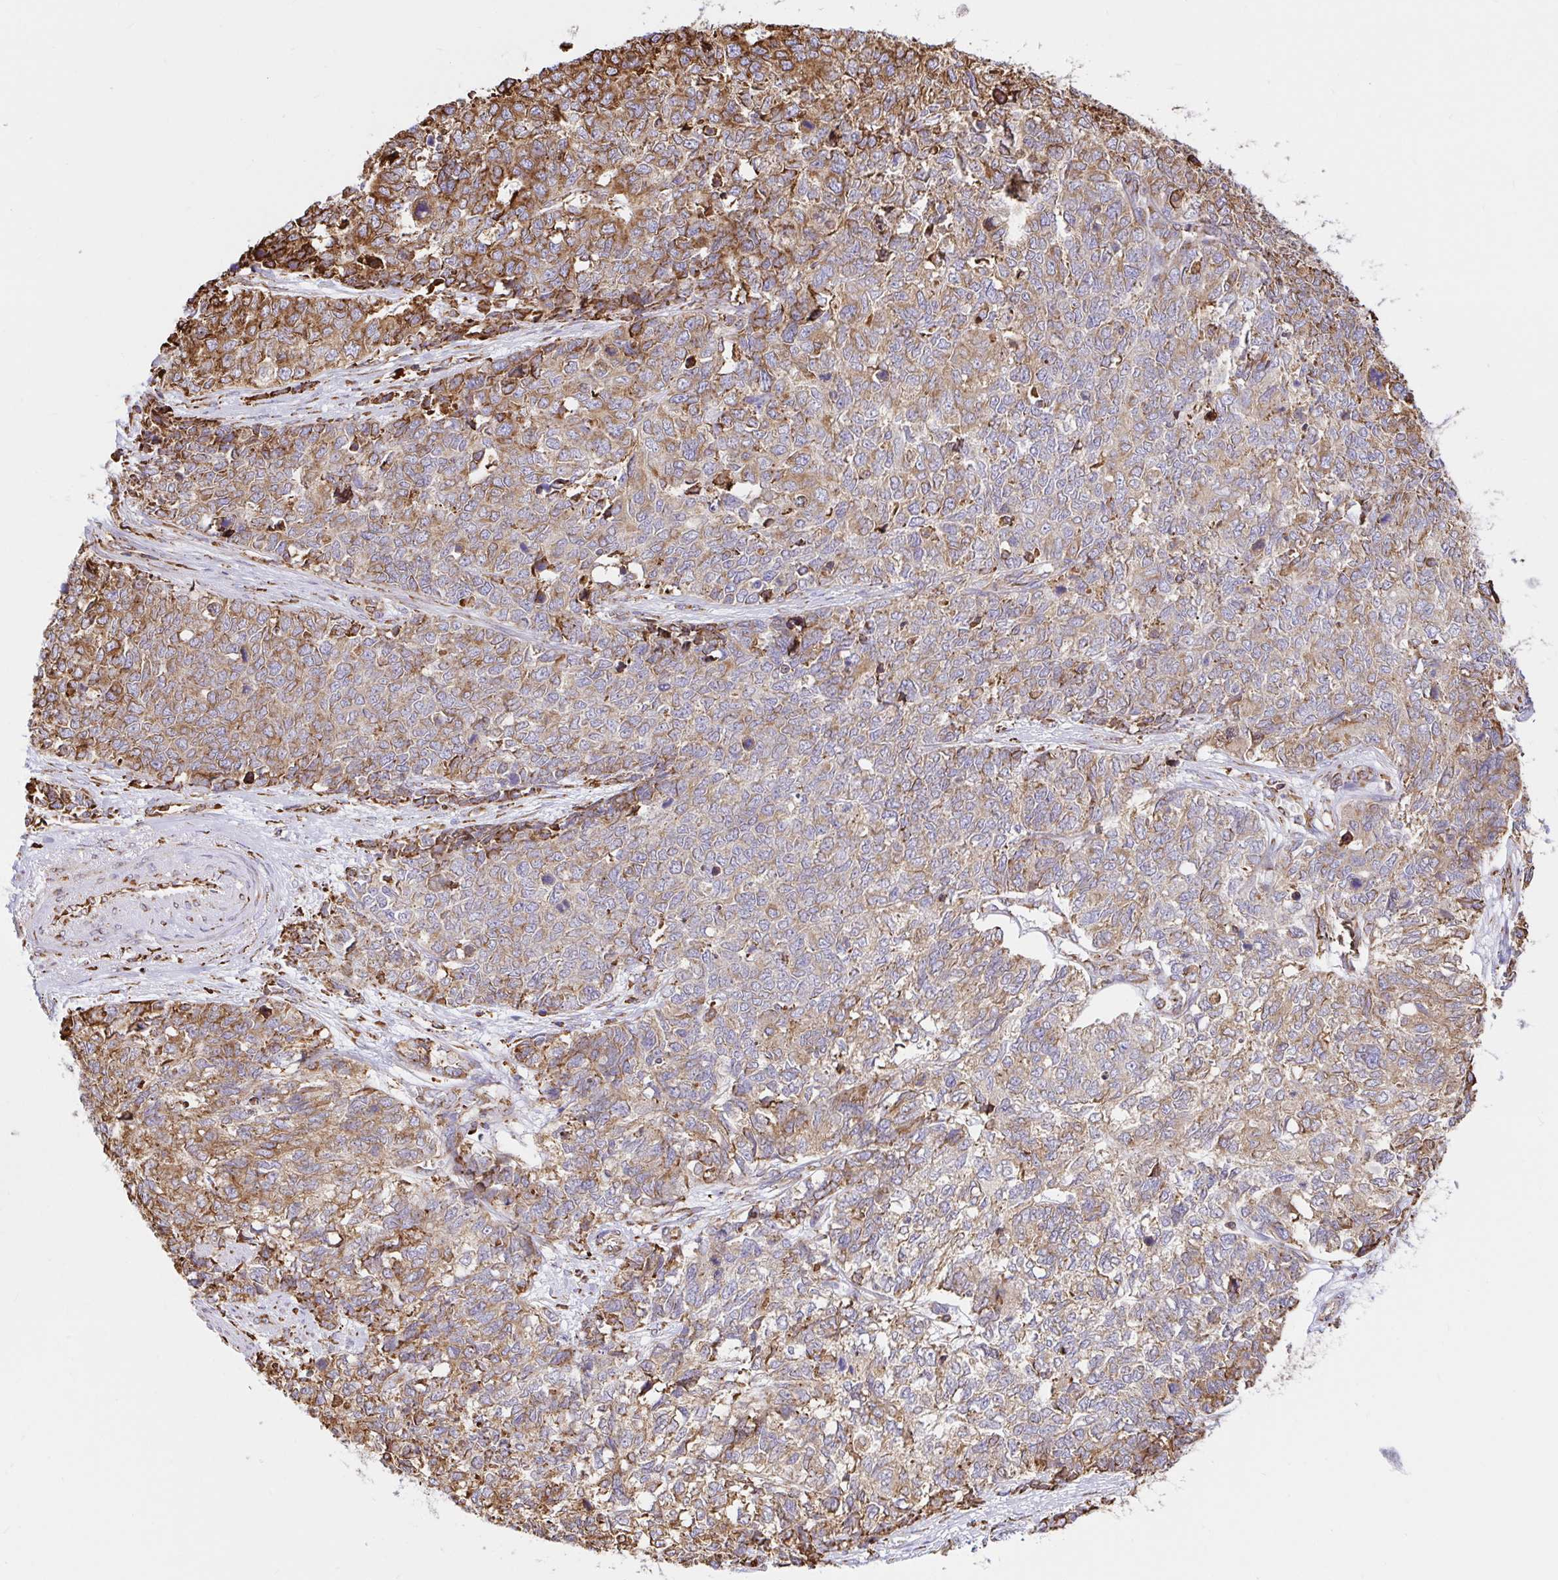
{"staining": {"intensity": "moderate", "quantity": "25%-75%", "location": "cytoplasmic/membranous"}, "tissue": "cervical cancer", "cell_type": "Tumor cells", "image_type": "cancer", "snomed": [{"axis": "morphology", "description": "Adenocarcinoma, NOS"}, {"axis": "topography", "description": "Cervix"}], "caption": "Immunohistochemical staining of cervical cancer (adenocarcinoma) exhibits moderate cytoplasmic/membranous protein positivity in approximately 25%-75% of tumor cells.", "gene": "CLGN", "patient": {"sex": "female", "age": 63}}